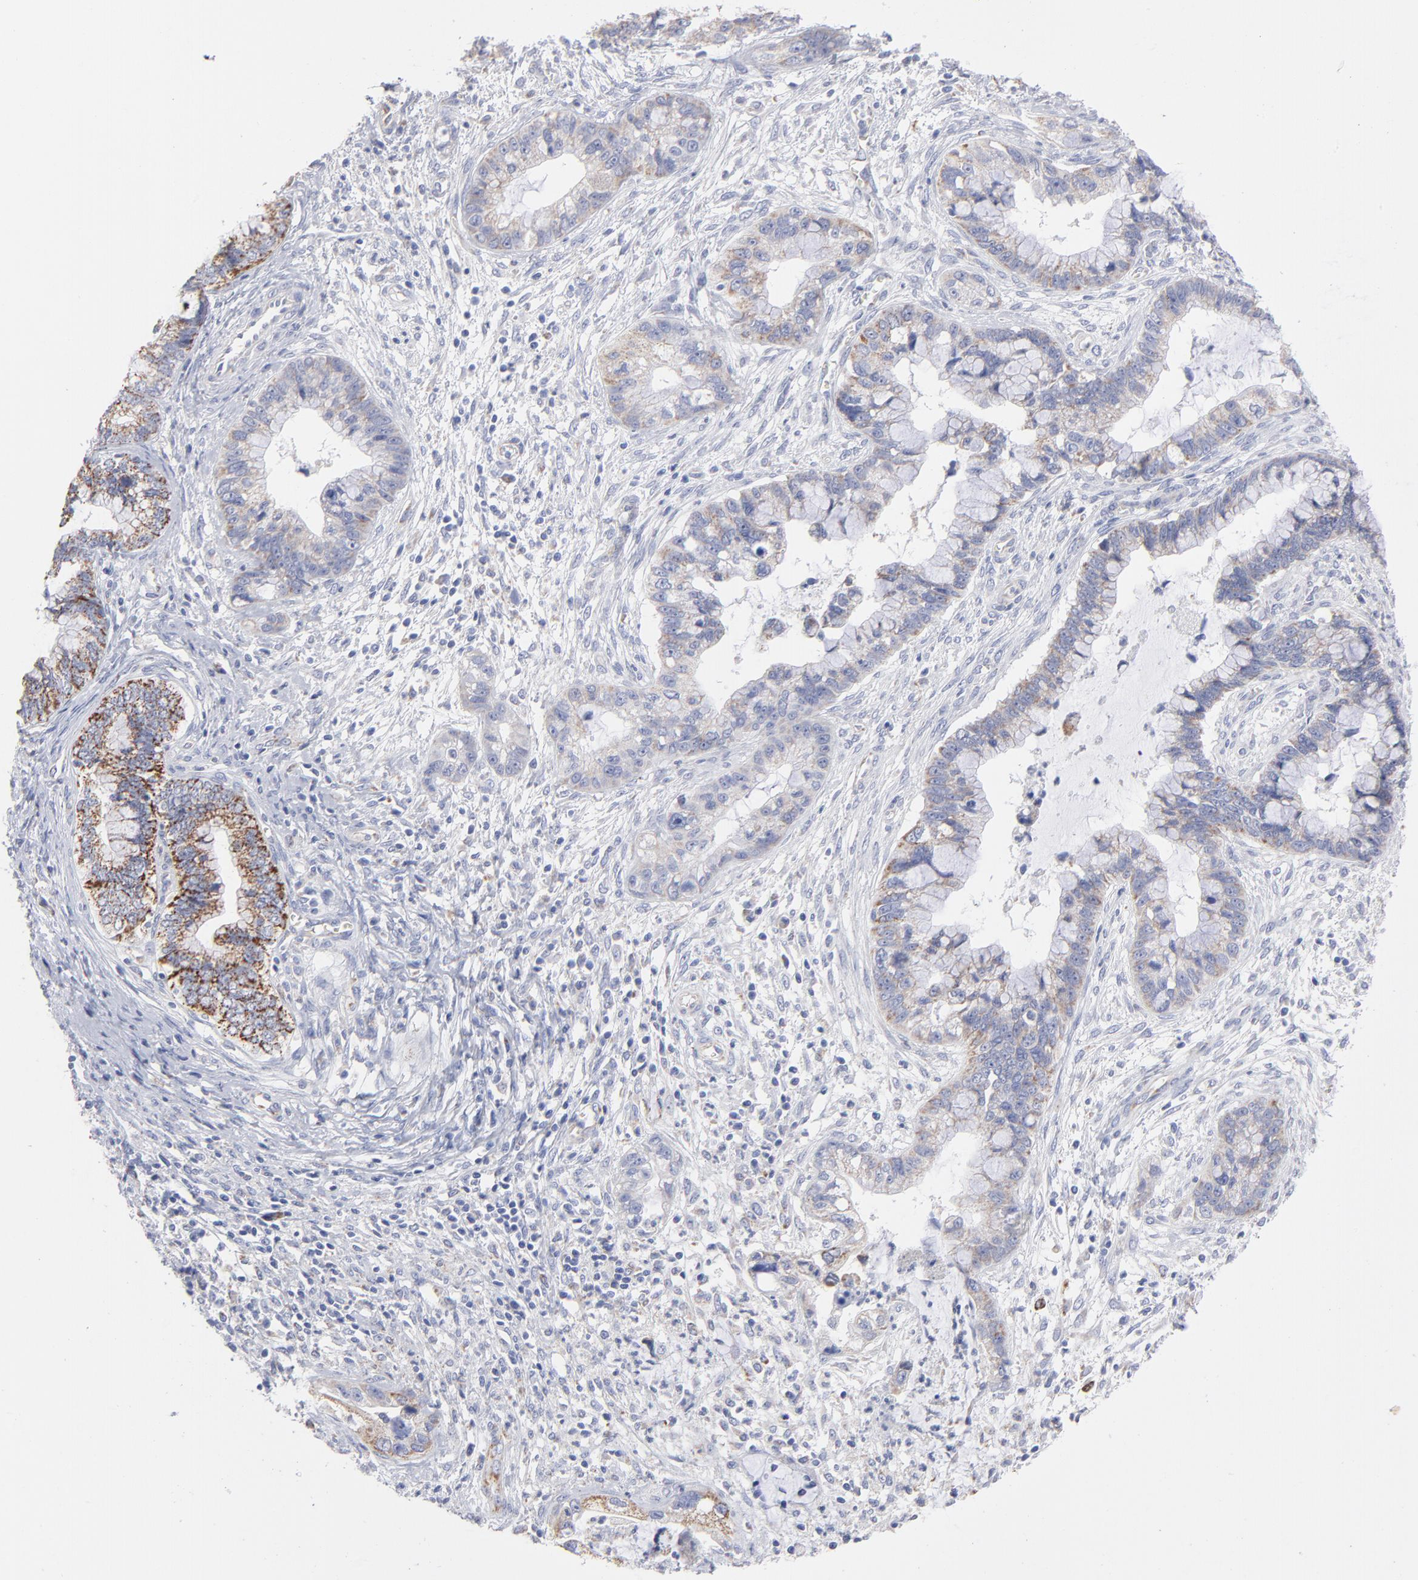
{"staining": {"intensity": "moderate", "quantity": "25%-75%", "location": "cytoplasmic/membranous"}, "tissue": "cervical cancer", "cell_type": "Tumor cells", "image_type": "cancer", "snomed": [{"axis": "morphology", "description": "Adenocarcinoma, NOS"}, {"axis": "topography", "description": "Cervix"}], "caption": "This is a micrograph of IHC staining of adenocarcinoma (cervical), which shows moderate staining in the cytoplasmic/membranous of tumor cells.", "gene": "TST", "patient": {"sex": "female", "age": 44}}